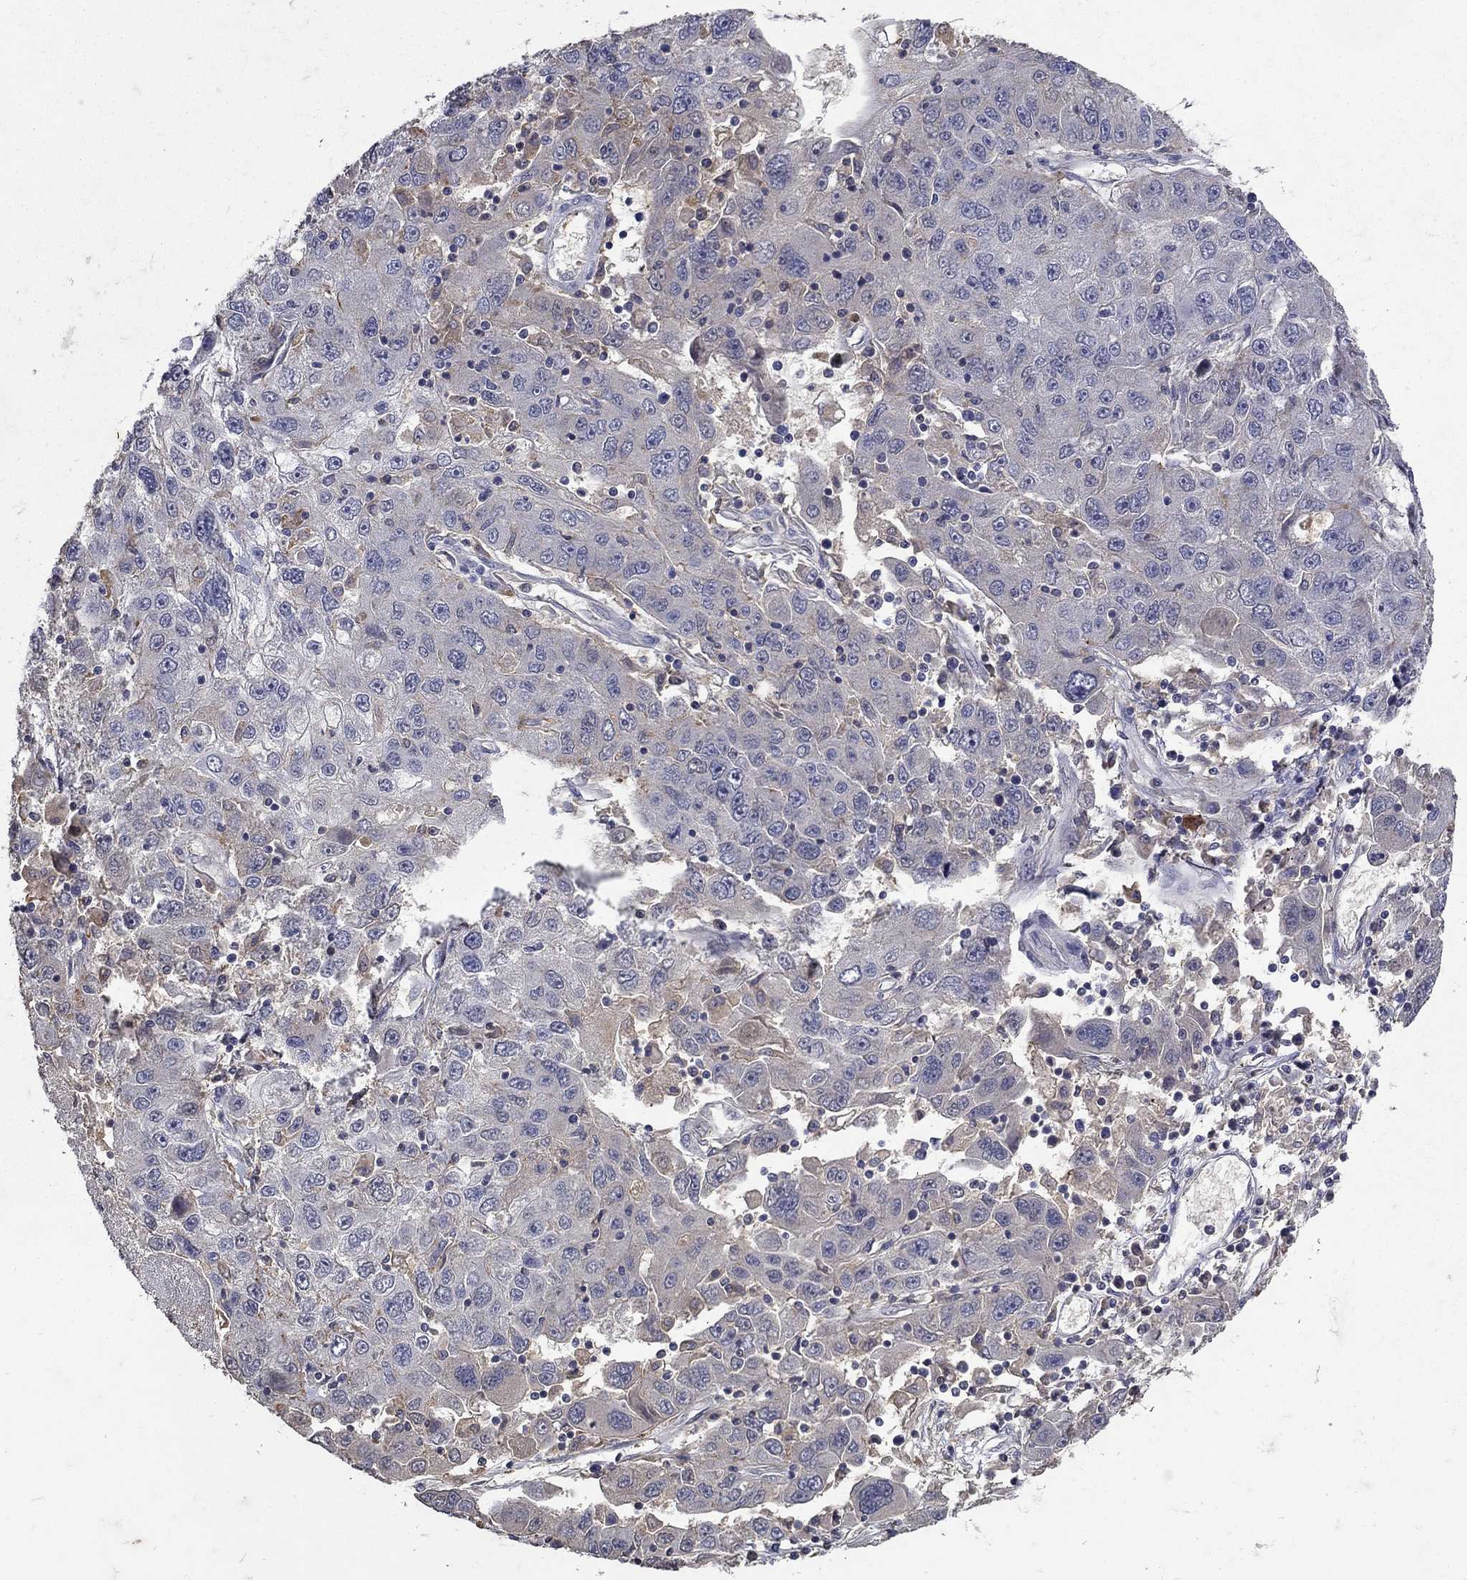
{"staining": {"intensity": "negative", "quantity": "none", "location": "none"}, "tissue": "stomach cancer", "cell_type": "Tumor cells", "image_type": "cancer", "snomed": [{"axis": "morphology", "description": "Adenocarcinoma, NOS"}, {"axis": "topography", "description": "Stomach"}], "caption": "Immunohistochemistry (IHC) of stomach cancer shows no expression in tumor cells.", "gene": "NPC2", "patient": {"sex": "male", "age": 56}}